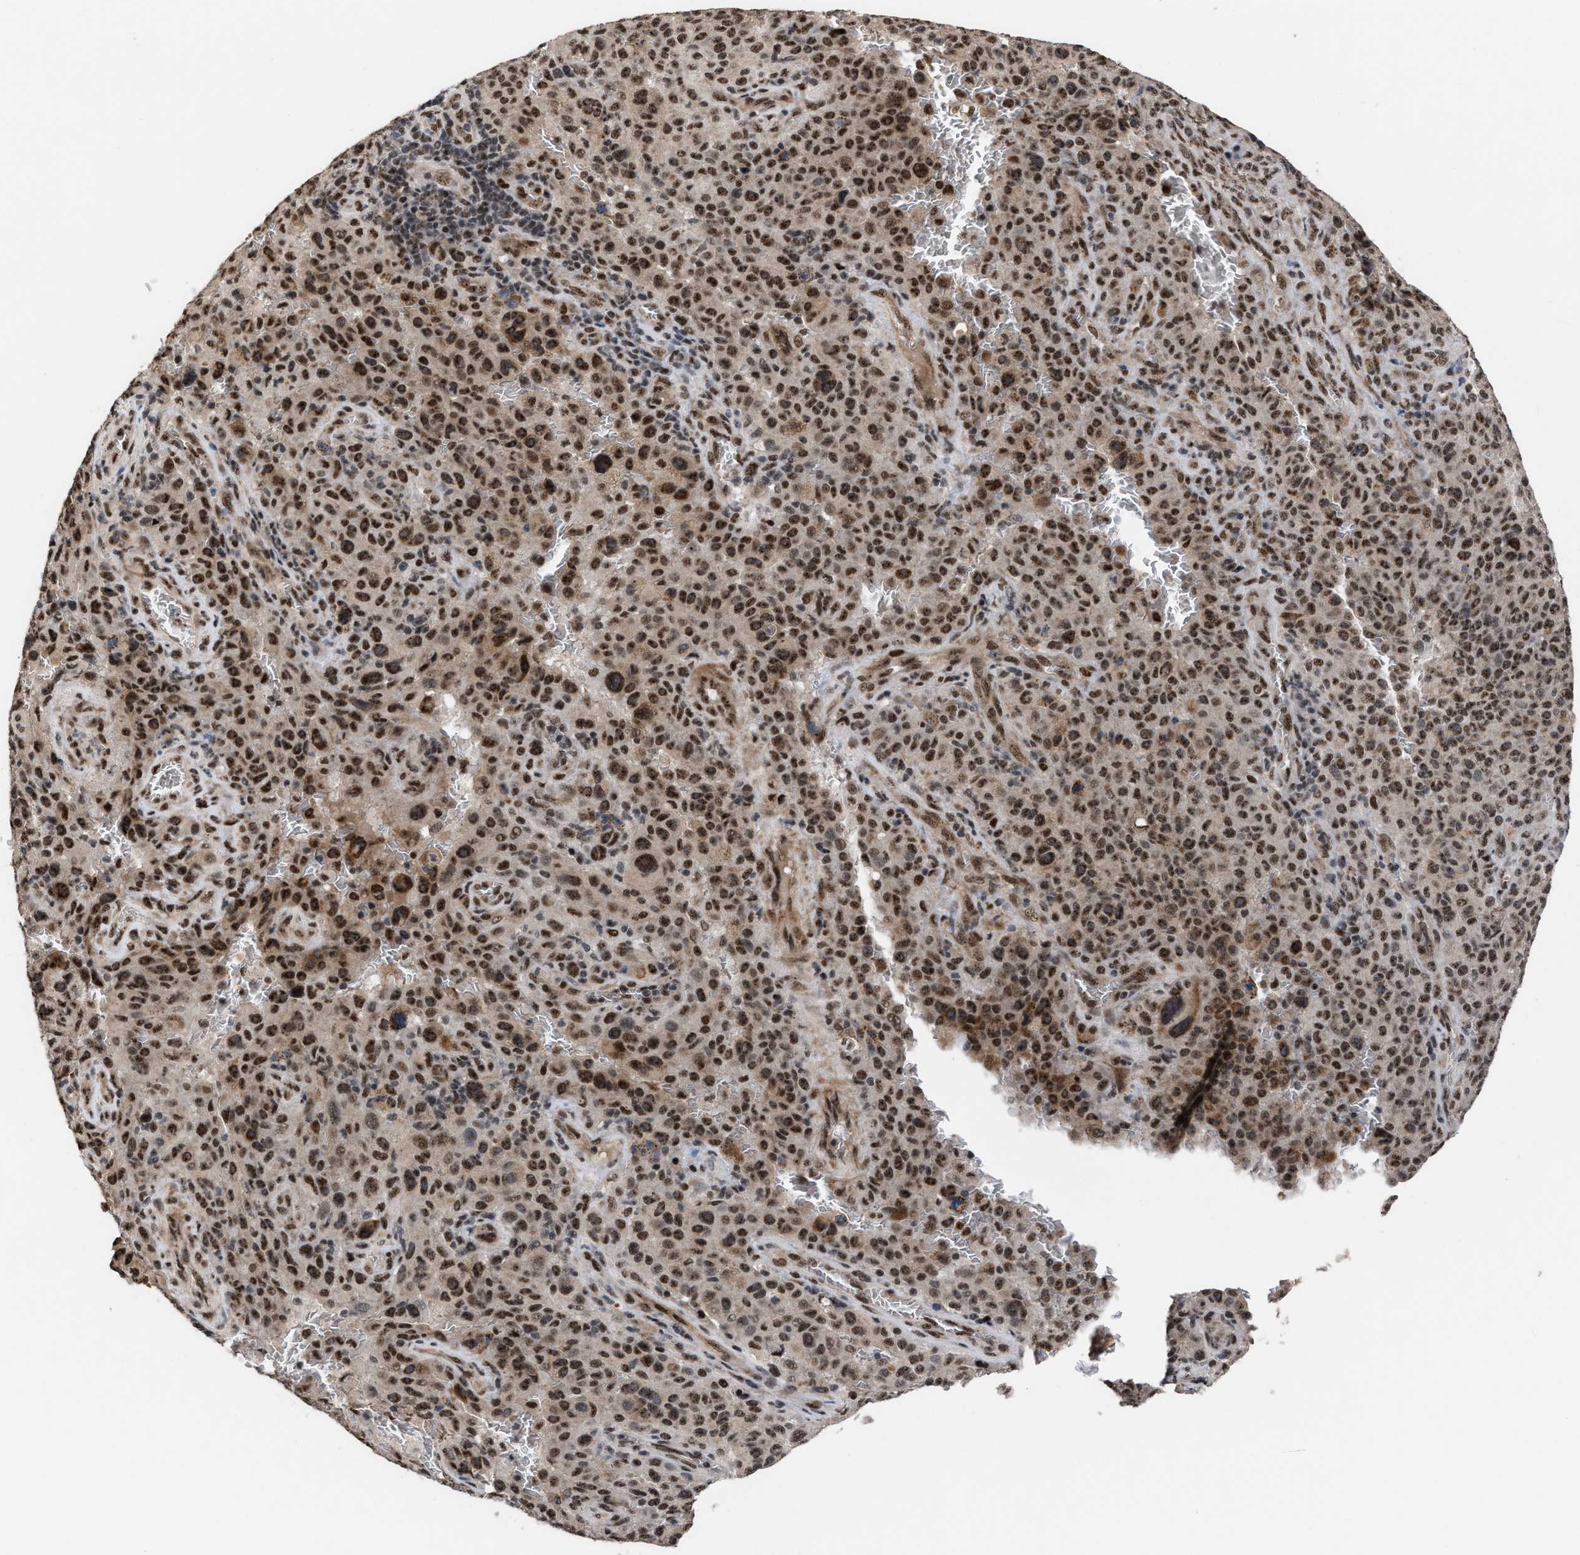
{"staining": {"intensity": "strong", "quantity": ">75%", "location": "cytoplasmic/membranous,nuclear"}, "tissue": "melanoma", "cell_type": "Tumor cells", "image_type": "cancer", "snomed": [{"axis": "morphology", "description": "Malignant melanoma, NOS"}, {"axis": "topography", "description": "Skin"}], "caption": "Immunohistochemical staining of melanoma reveals high levels of strong cytoplasmic/membranous and nuclear protein staining in approximately >75% of tumor cells.", "gene": "EIF4A3", "patient": {"sex": "female", "age": 82}}